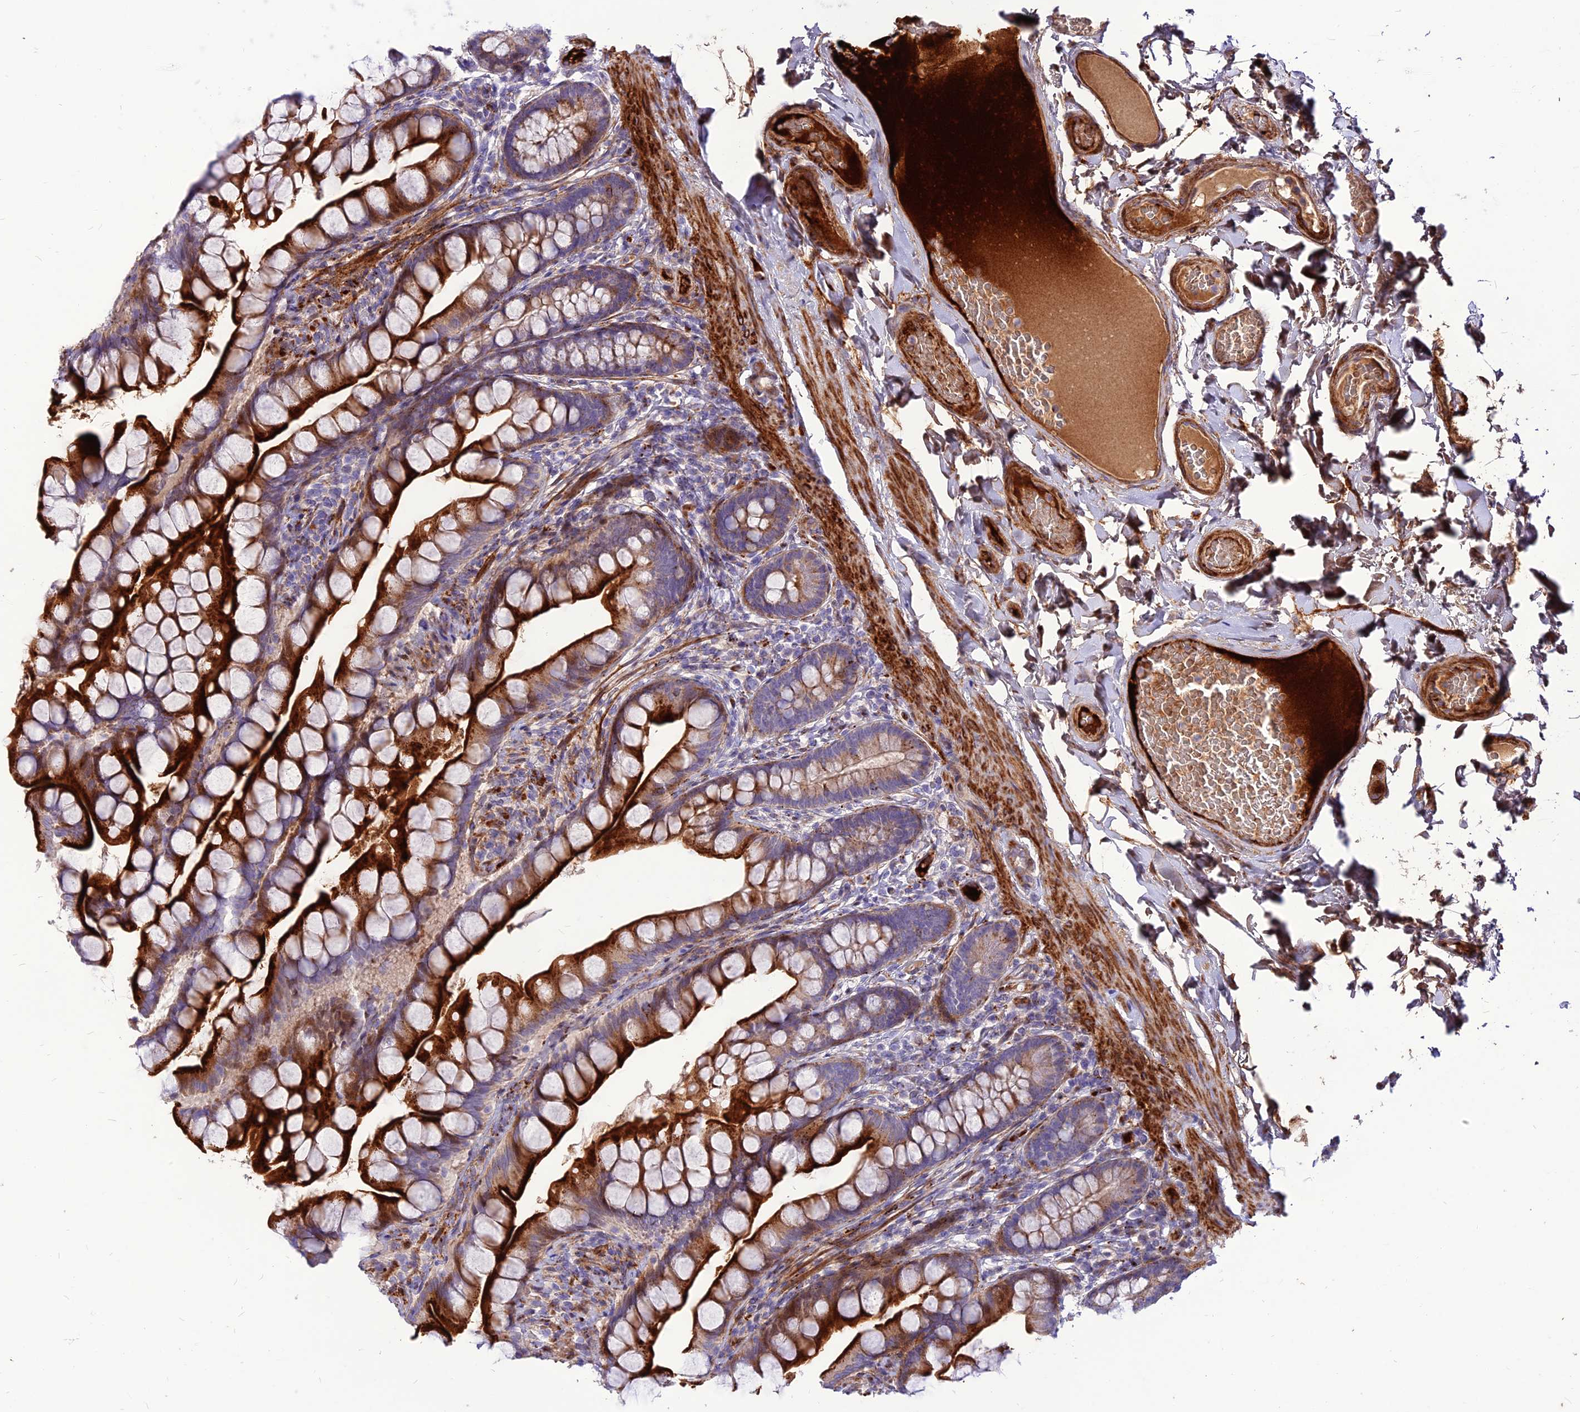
{"staining": {"intensity": "strong", "quantity": ">75%", "location": "cytoplasmic/membranous"}, "tissue": "small intestine", "cell_type": "Glandular cells", "image_type": "normal", "snomed": [{"axis": "morphology", "description": "Normal tissue, NOS"}, {"axis": "topography", "description": "Small intestine"}], "caption": "Small intestine stained with DAB (3,3'-diaminobenzidine) IHC exhibits high levels of strong cytoplasmic/membranous positivity in about >75% of glandular cells. The protein of interest is shown in brown color, while the nuclei are stained blue.", "gene": "RIMOC1", "patient": {"sex": "male", "age": 70}}